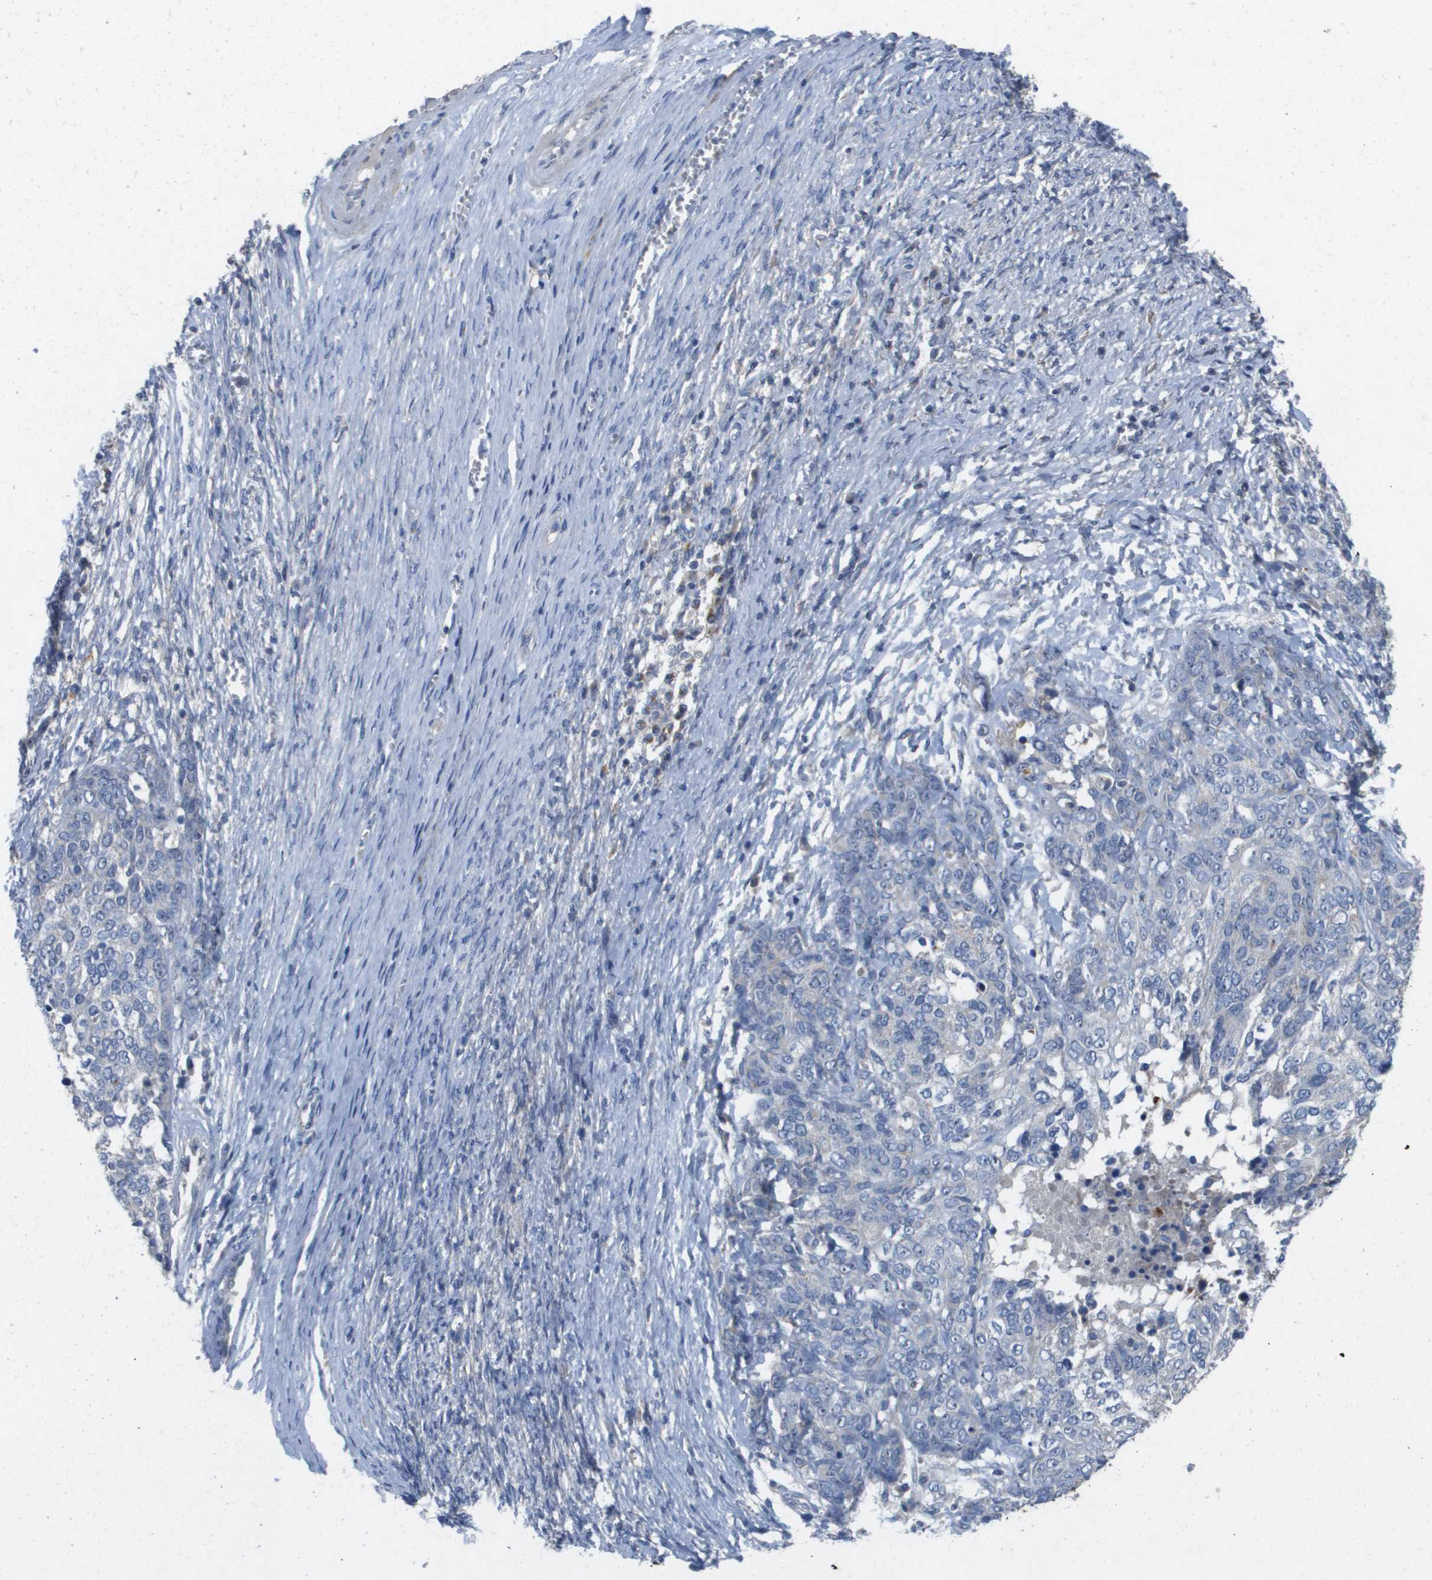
{"staining": {"intensity": "negative", "quantity": "none", "location": "none"}, "tissue": "ovarian cancer", "cell_type": "Tumor cells", "image_type": "cancer", "snomed": [{"axis": "morphology", "description": "Cystadenocarcinoma, serous, NOS"}, {"axis": "topography", "description": "Ovary"}], "caption": "Histopathology image shows no protein positivity in tumor cells of ovarian cancer tissue.", "gene": "B3GNT5", "patient": {"sex": "female", "age": 44}}